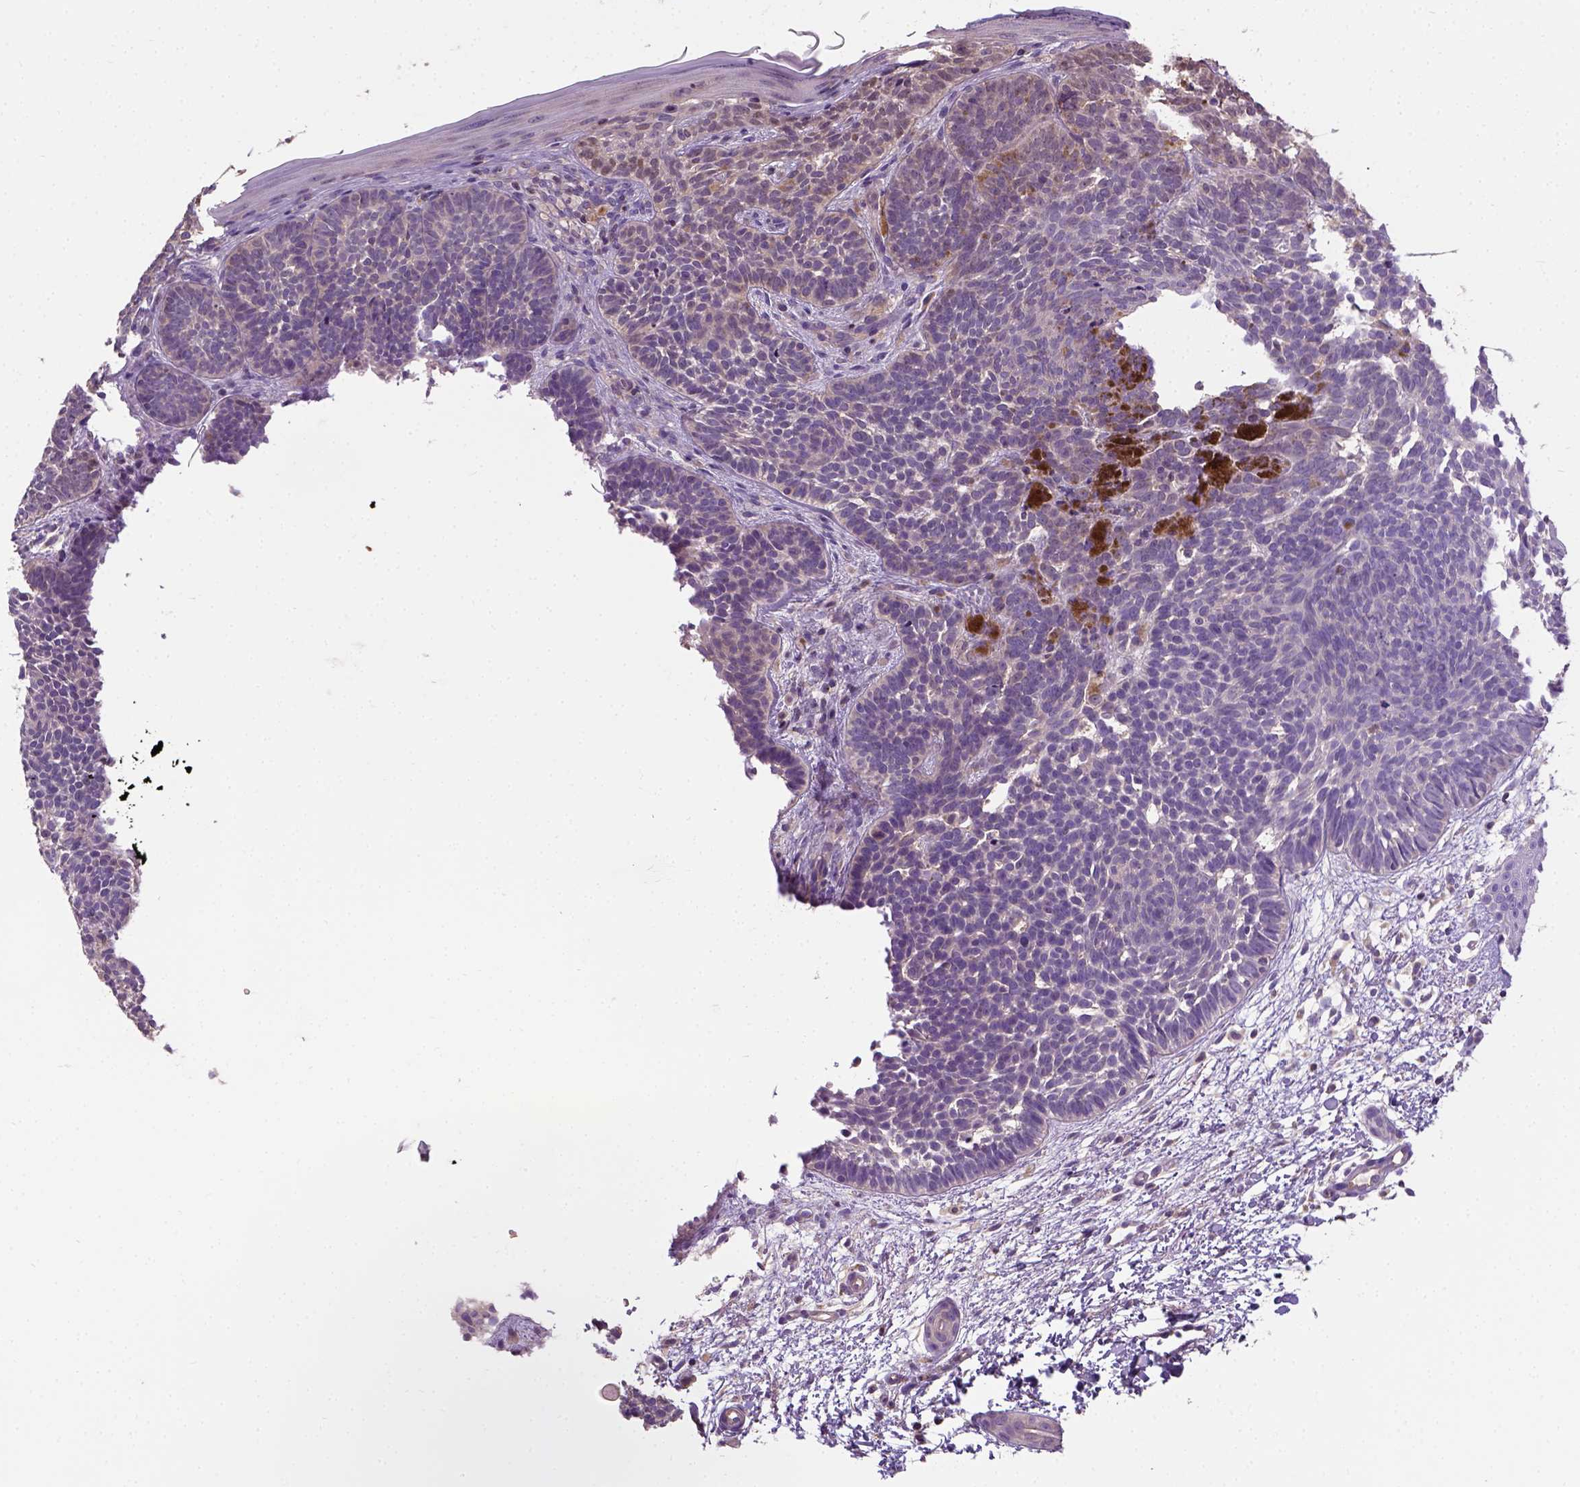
{"staining": {"intensity": "weak", "quantity": "25%-75%", "location": "cytoplasmic/membranous,nuclear"}, "tissue": "skin cancer", "cell_type": "Tumor cells", "image_type": "cancer", "snomed": [{"axis": "morphology", "description": "Basal cell carcinoma"}, {"axis": "topography", "description": "Skin"}], "caption": "Immunohistochemical staining of skin cancer exhibits weak cytoplasmic/membranous and nuclear protein positivity in approximately 25%-75% of tumor cells.", "gene": "CRACR2A", "patient": {"sex": "female", "age": 85}}